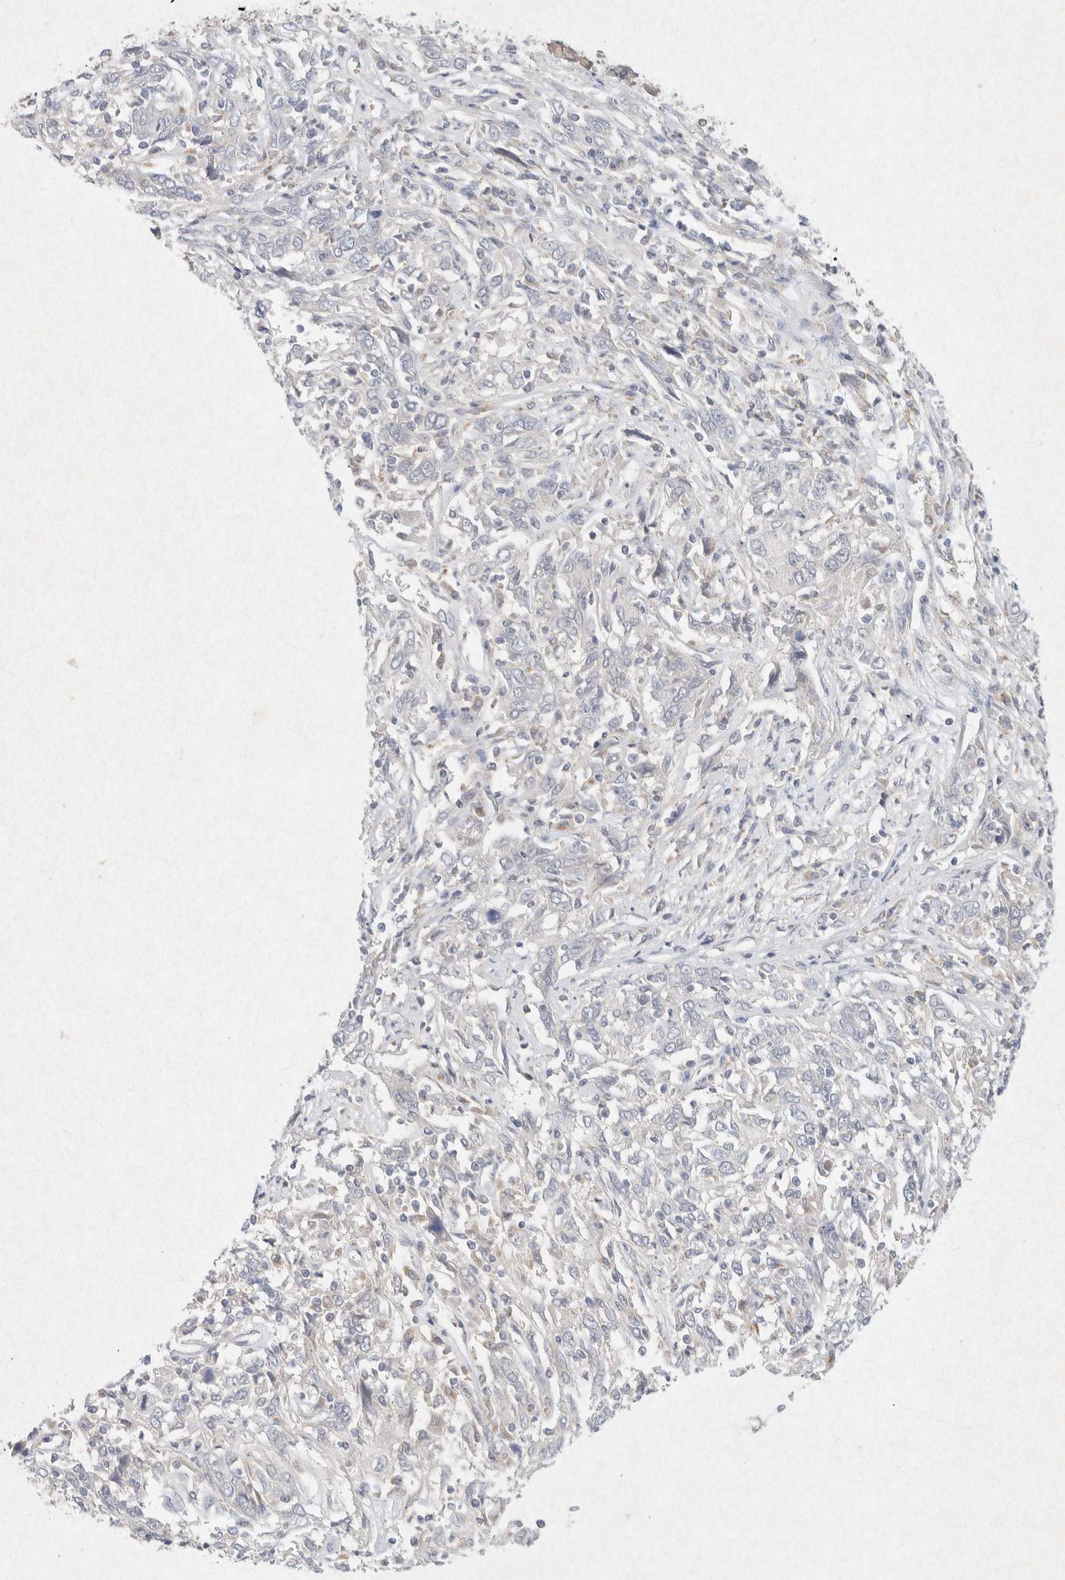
{"staining": {"intensity": "negative", "quantity": "none", "location": "none"}, "tissue": "cervical cancer", "cell_type": "Tumor cells", "image_type": "cancer", "snomed": [{"axis": "morphology", "description": "Squamous cell carcinoma, NOS"}, {"axis": "topography", "description": "Cervix"}], "caption": "Tumor cells show no significant expression in cervical squamous cell carcinoma.", "gene": "GNAI1", "patient": {"sex": "female", "age": 46}}